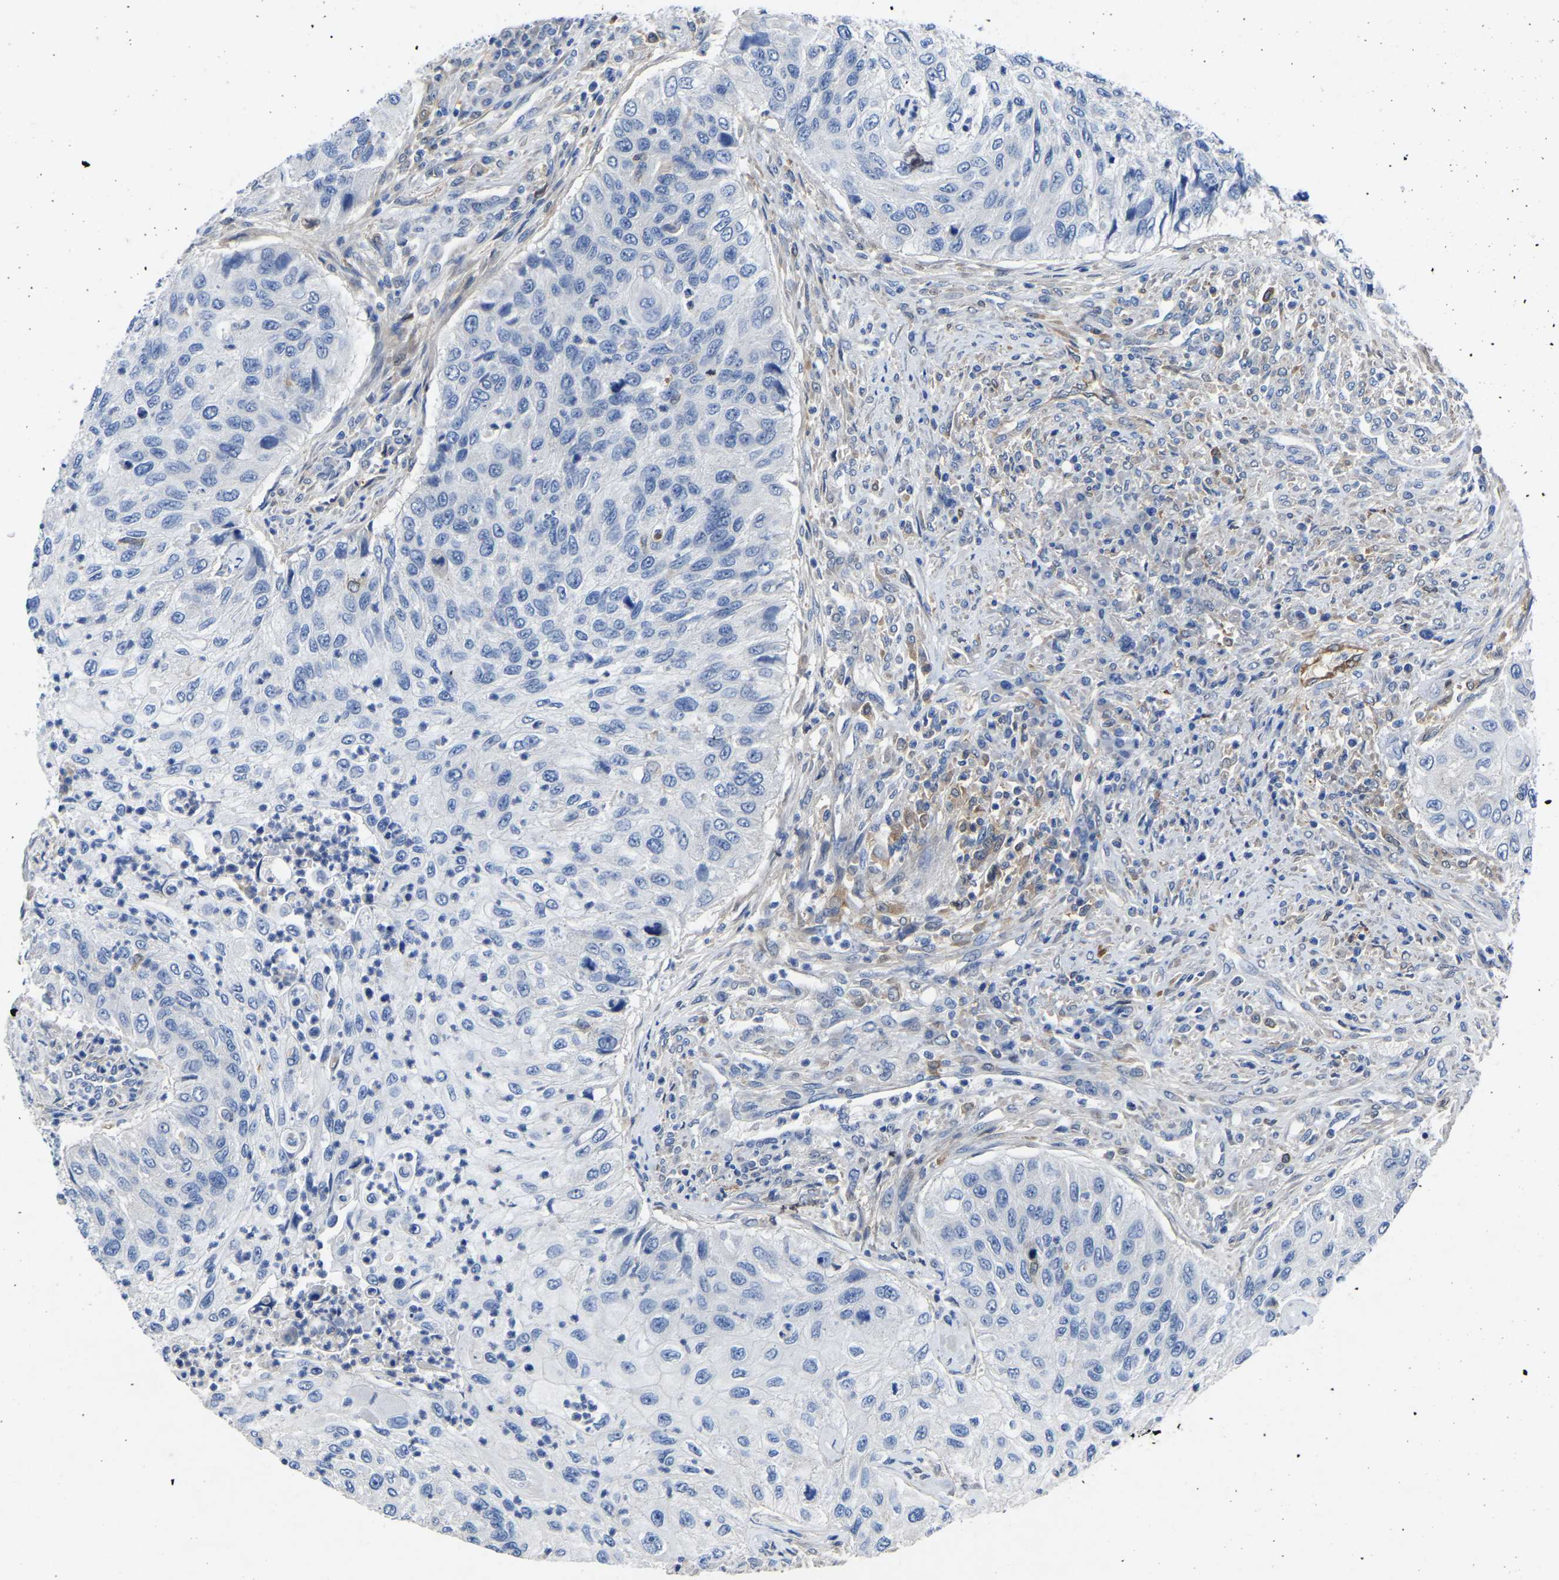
{"staining": {"intensity": "negative", "quantity": "none", "location": "none"}, "tissue": "urothelial cancer", "cell_type": "Tumor cells", "image_type": "cancer", "snomed": [{"axis": "morphology", "description": "Urothelial carcinoma, High grade"}, {"axis": "topography", "description": "Urinary bladder"}], "caption": "Protein analysis of urothelial cancer demonstrates no significant positivity in tumor cells.", "gene": "ATG2B", "patient": {"sex": "female", "age": 60}}